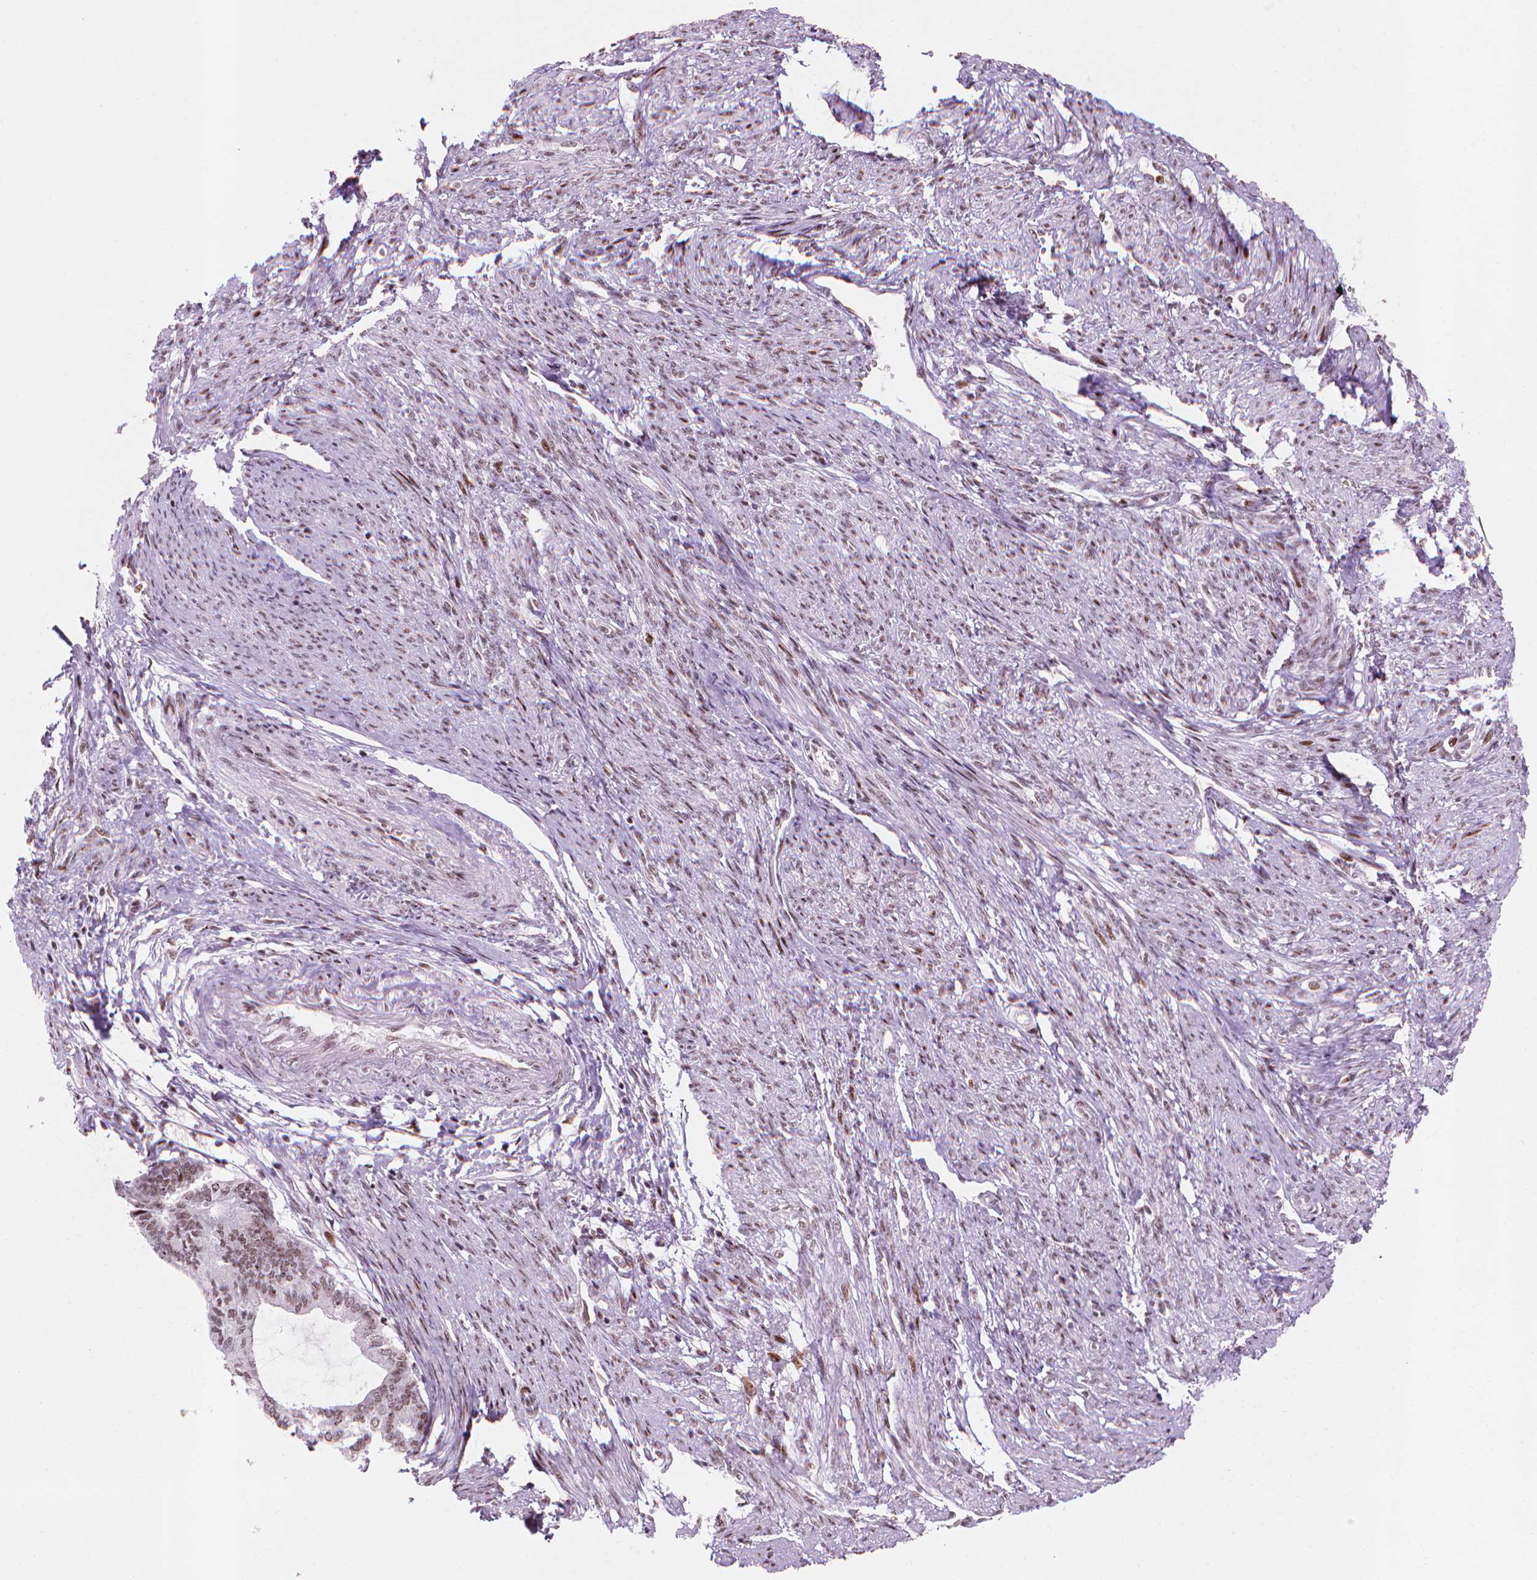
{"staining": {"intensity": "moderate", "quantity": ">75%", "location": "nuclear"}, "tissue": "endometrial cancer", "cell_type": "Tumor cells", "image_type": "cancer", "snomed": [{"axis": "morphology", "description": "Adenocarcinoma, NOS"}, {"axis": "topography", "description": "Endometrium"}], "caption": "Protein analysis of endometrial cancer (adenocarcinoma) tissue demonstrates moderate nuclear staining in about >75% of tumor cells.", "gene": "HES7", "patient": {"sex": "female", "age": 86}}